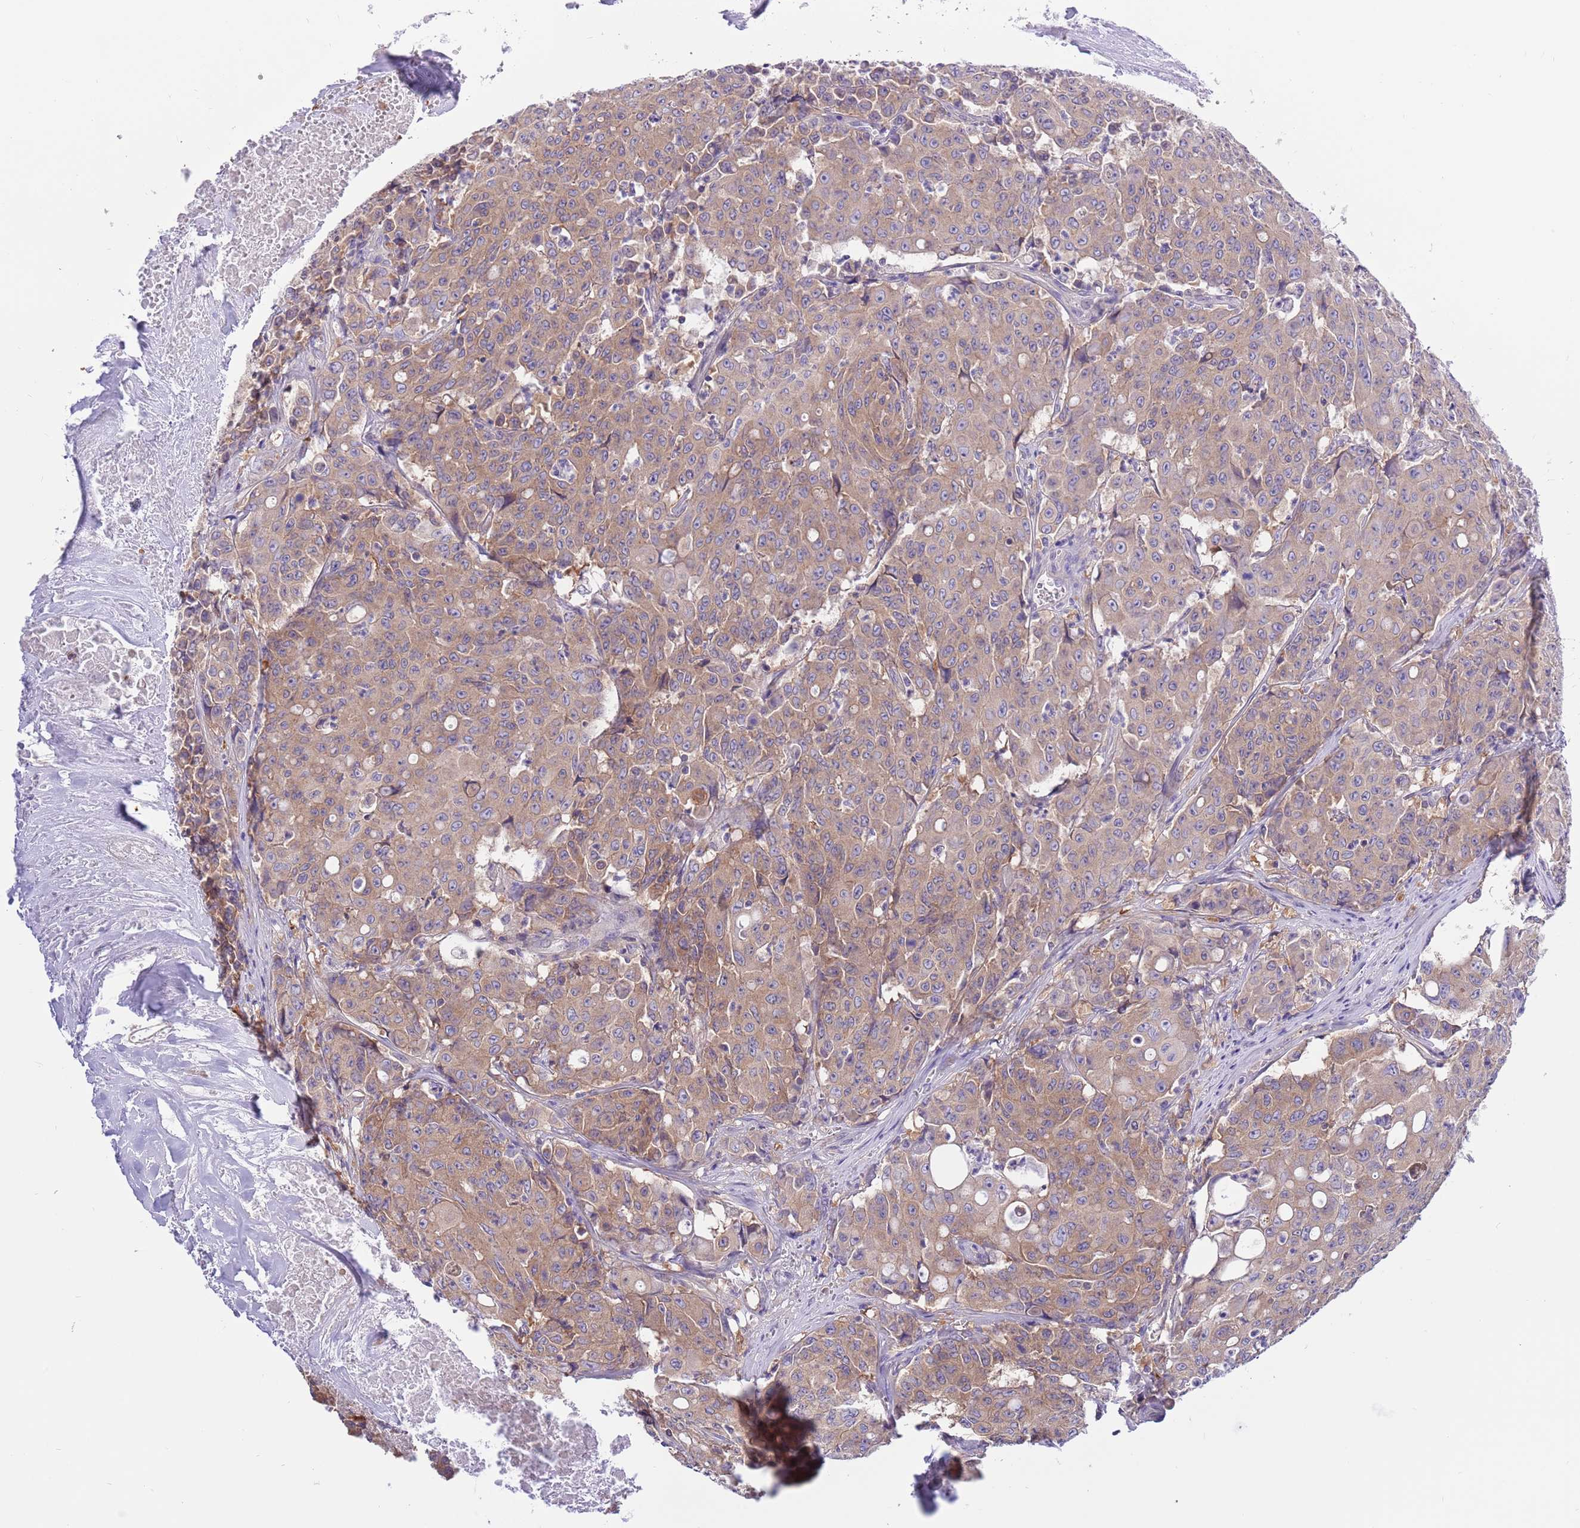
{"staining": {"intensity": "moderate", "quantity": "25%-75%", "location": "cytoplasmic/membranous"}, "tissue": "colorectal cancer", "cell_type": "Tumor cells", "image_type": "cancer", "snomed": [{"axis": "morphology", "description": "Adenocarcinoma, NOS"}, {"axis": "topography", "description": "Colon"}], "caption": "Approximately 25%-75% of tumor cells in colorectal cancer (adenocarcinoma) display moderate cytoplasmic/membranous protein expression as visualized by brown immunohistochemical staining.", "gene": "STIP1", "patient": {"sex": "male", "age": 51}}